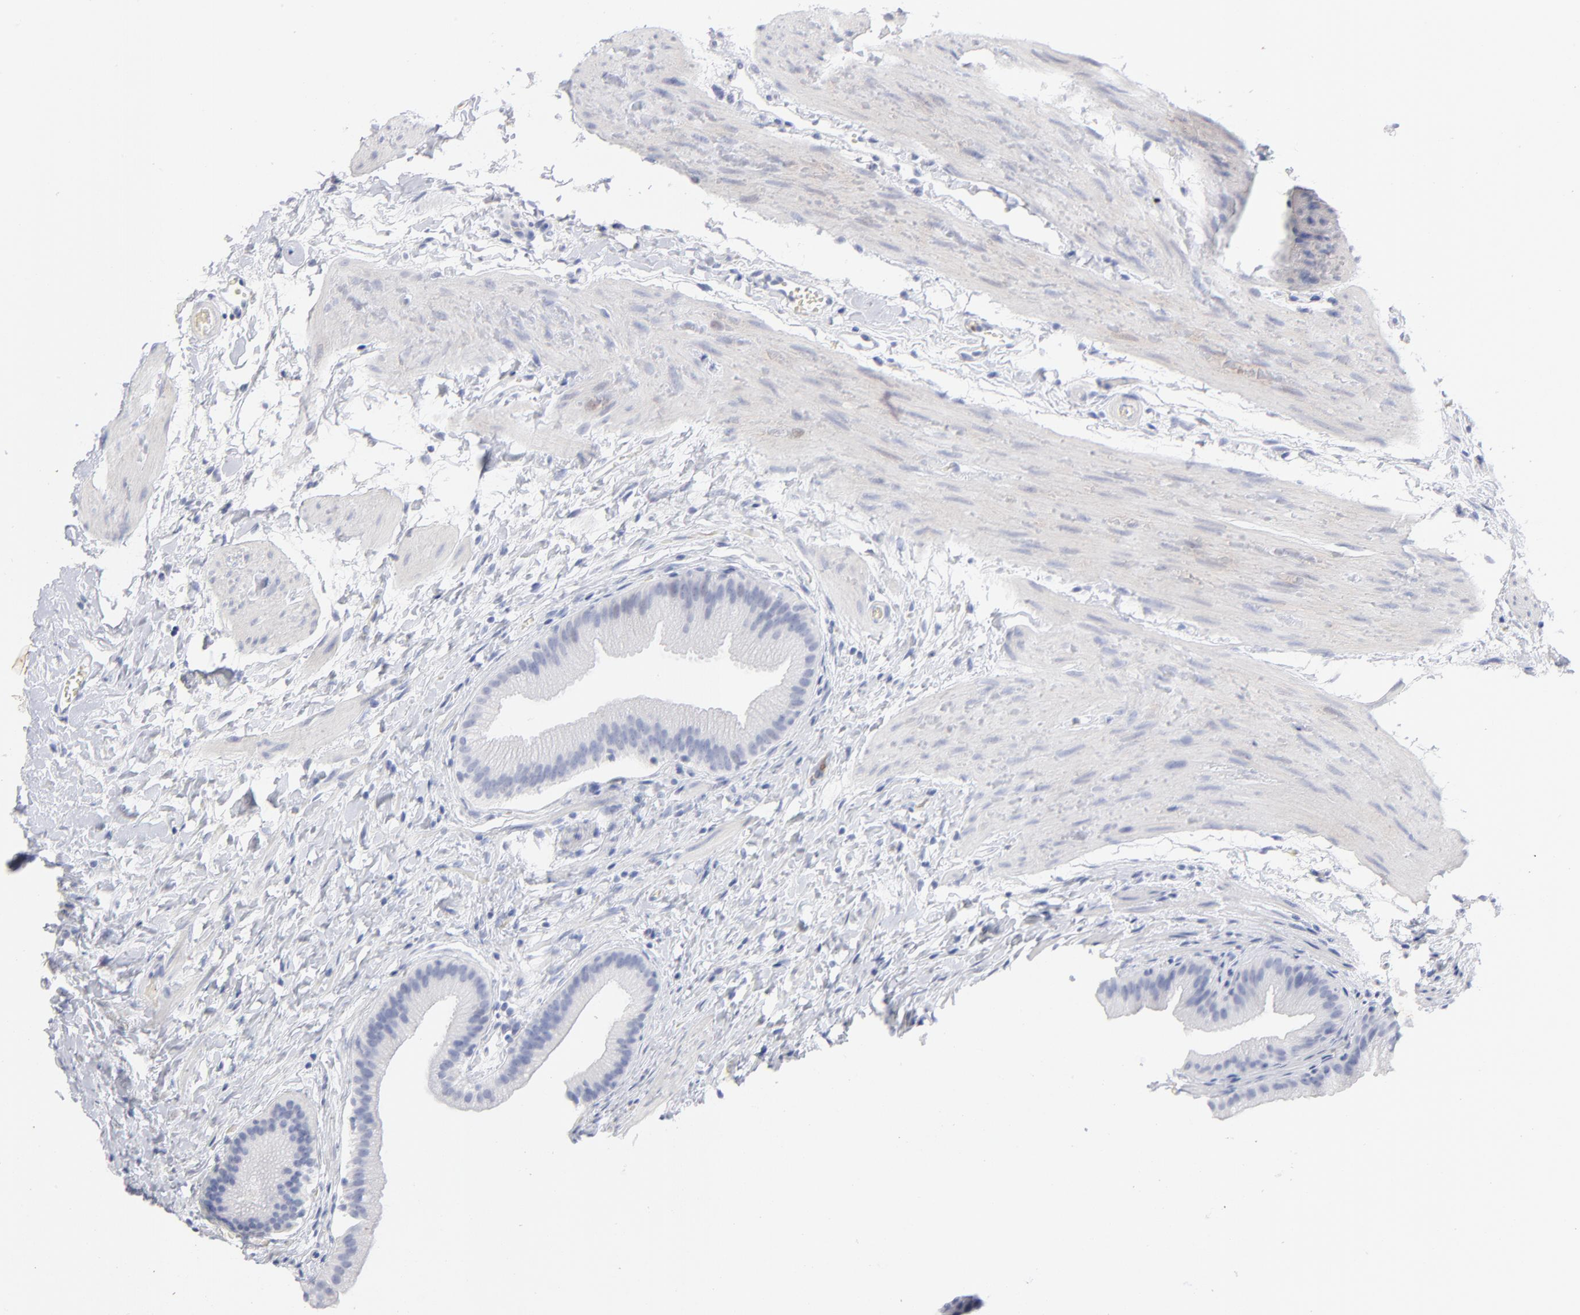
{"staining": {"intensity": "negative", "quantity": "none", "location": "none"}, "tissue": "gallbladder", "cell_type": "Glandular cells", "image_type": "normal", "snomed": [{"axis": "morphology", "description": "Normal tissue, NOS"}, {"axis": "topography", "description": "Gallbladder"}], "caption": "This is an immunohistochemistry micrograph of unremarkable human gallbladder. There is no expression in glandular cells.", "gene": "ARG1", "patient": {"sex": "female", "age": 63}}